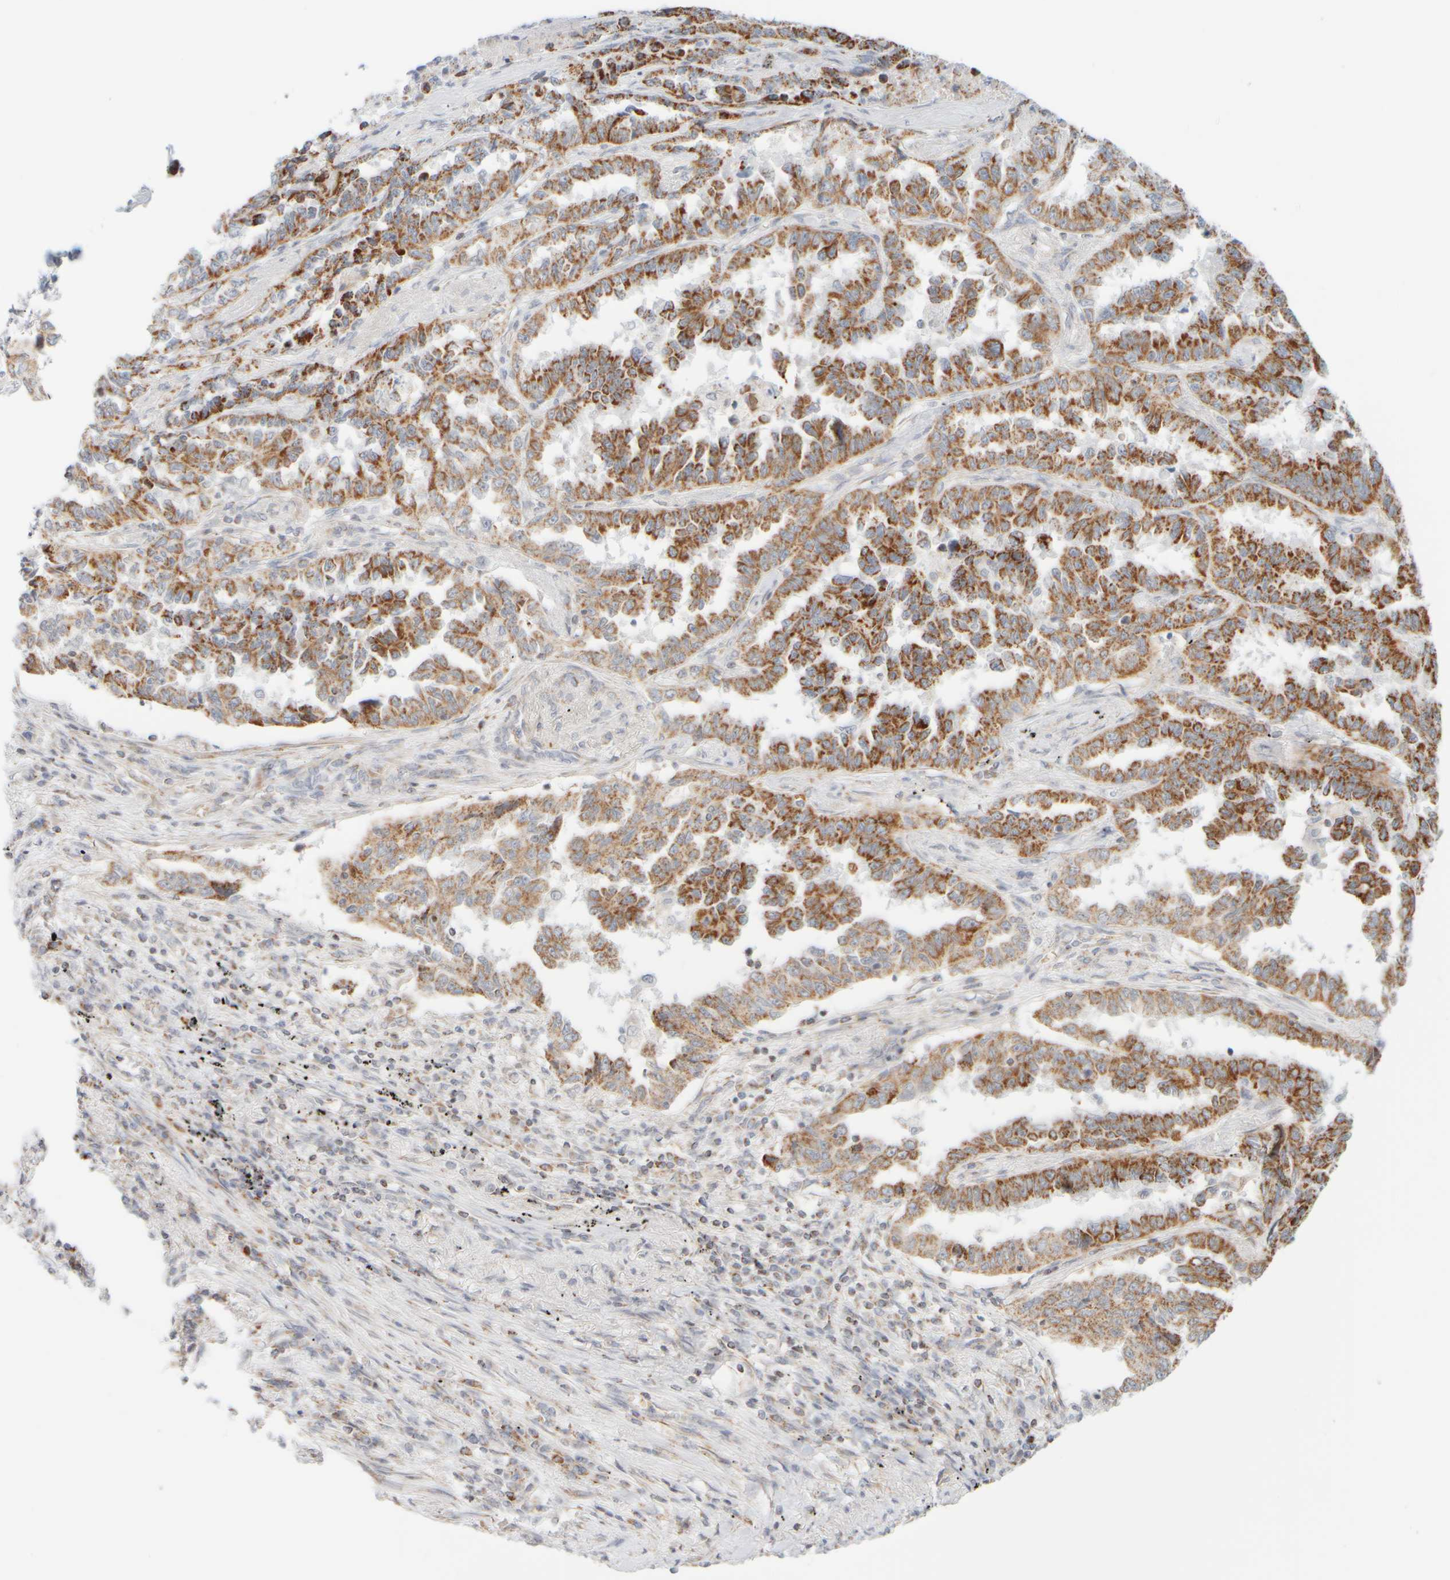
{"staining": {"intensity": "moderate", "quantity": ">75%", "location": "cytoplasmic/membranous"}, "tissue": "lung cancer", "cell_type": "Tumor cells", "image_type": "cancer", "snomed": [{"axis": "morphology", "description": "Adenocarcinoma, NOS"}, {"axis": "topography", "description": "Lung"}], "caption": "Immunohistochemistry of human lung adenocarcinoma exhibits medium levels of moderate cytoplasmic/membranous staining in approximately >75% of tumor cells. Nuclei are stained in blue.", "gene": "PPM1K", "patient": {"sex": "female", "age": 51}}